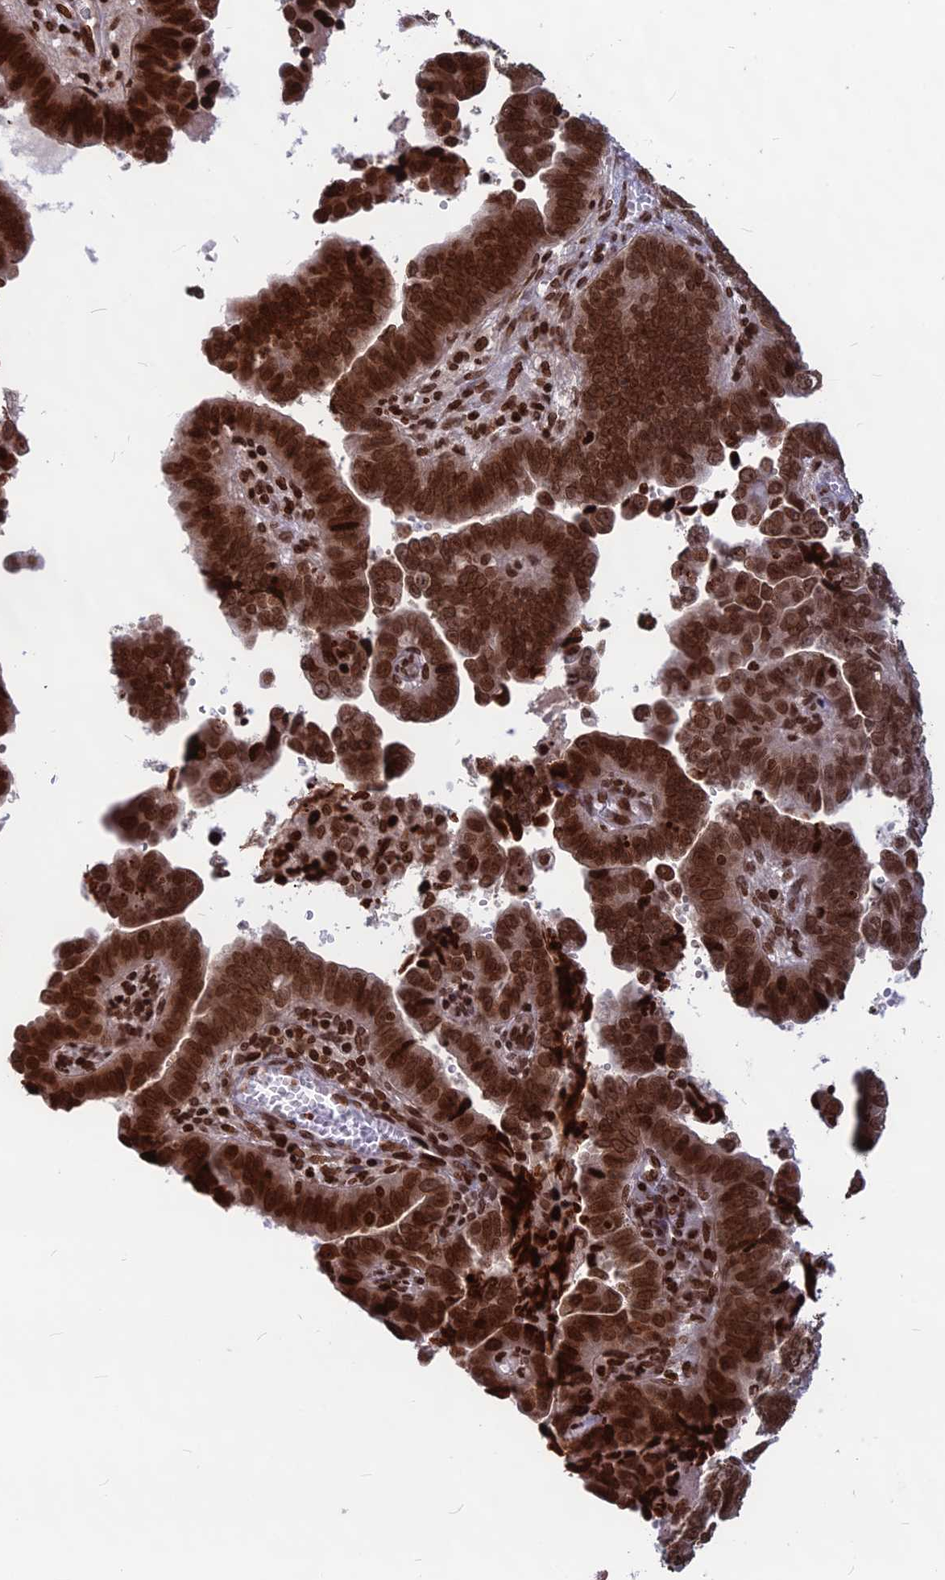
{"staining": {"intensity": "strong", "quantity": ">75%", "location": "nuclear"}, "tissue": "endometrial cancer", "cell_type": "Tumor cells", "image_type": "cancer", "snomed": [{"axis": "morphology", "description": "Adenocarcinoma, NOS"}, {"axis": "topography", "description": "Endometrium"}], "caption": "IHC (DAB (3,3'-diaminobenzidine)) staining of human endometrial cancer (adenocarcinoma) displays strong nuclear protein positivity in about >75% of tumor cells.", "gene": "TET2", "patient": {"sex": "female", "age": 75}}